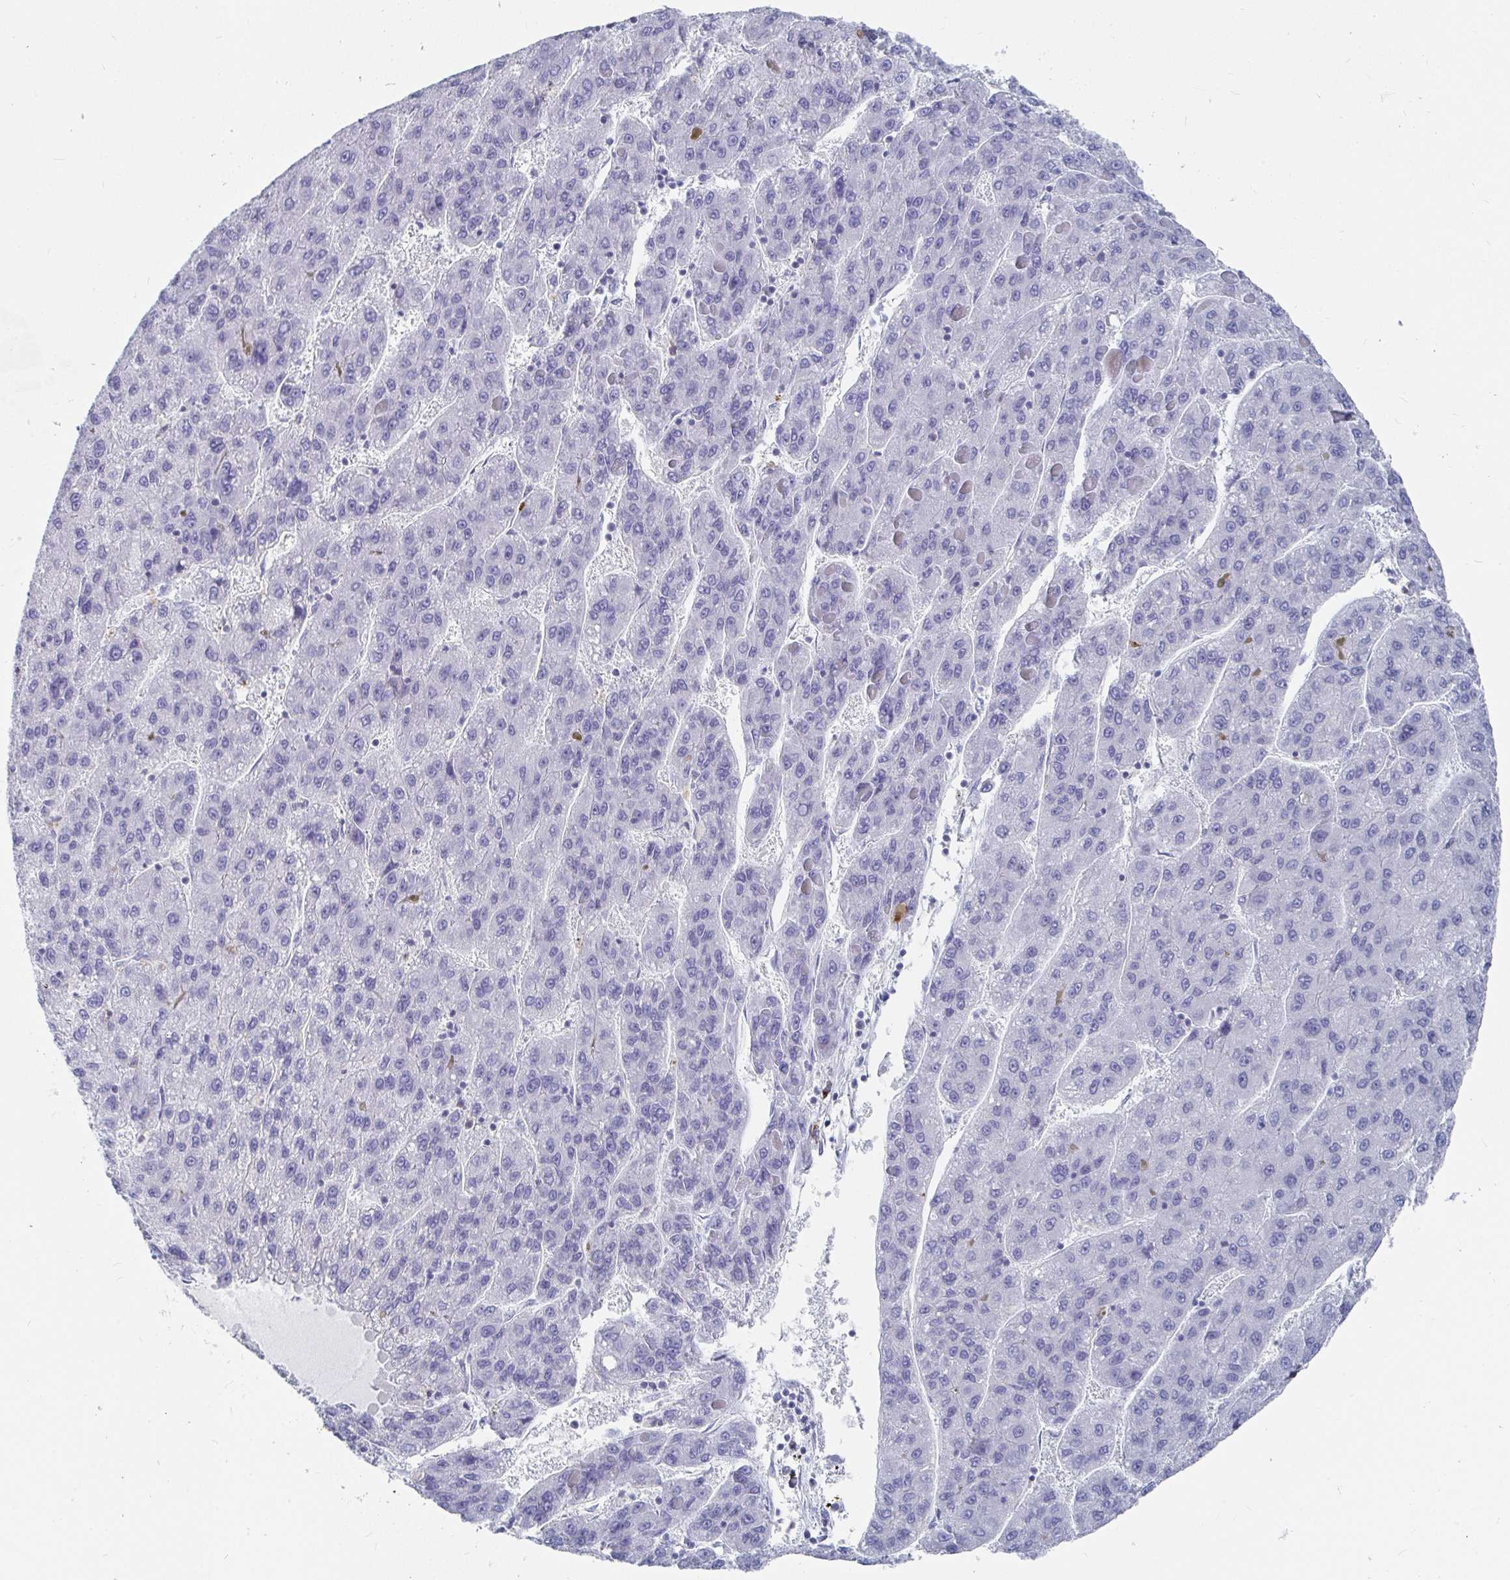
{"staining": {"intensity": "negative", "quantity": "none", "location": "none"}, "tissue": "liver cancer", "cell_type": "Tumor cells", "image_type": "cancer", "snomed": [{"axis": "morphology", "description": "Carcinoma, Hepatocellular, NOS"}, {"axis": "topography", "description": "Liver"}], "caption": "This is a photomicrograph of immunohistochemistry (IHC) staining of hepatocellular carcinoma (liver), which shows no expression in tumor cells. (DAB (3,3'-diaminobenzidine) IHC visualized using brightfield microscopy, high magnification).", "gene": "ZFP82", "patient": {"sex": "female", "age": 82}}